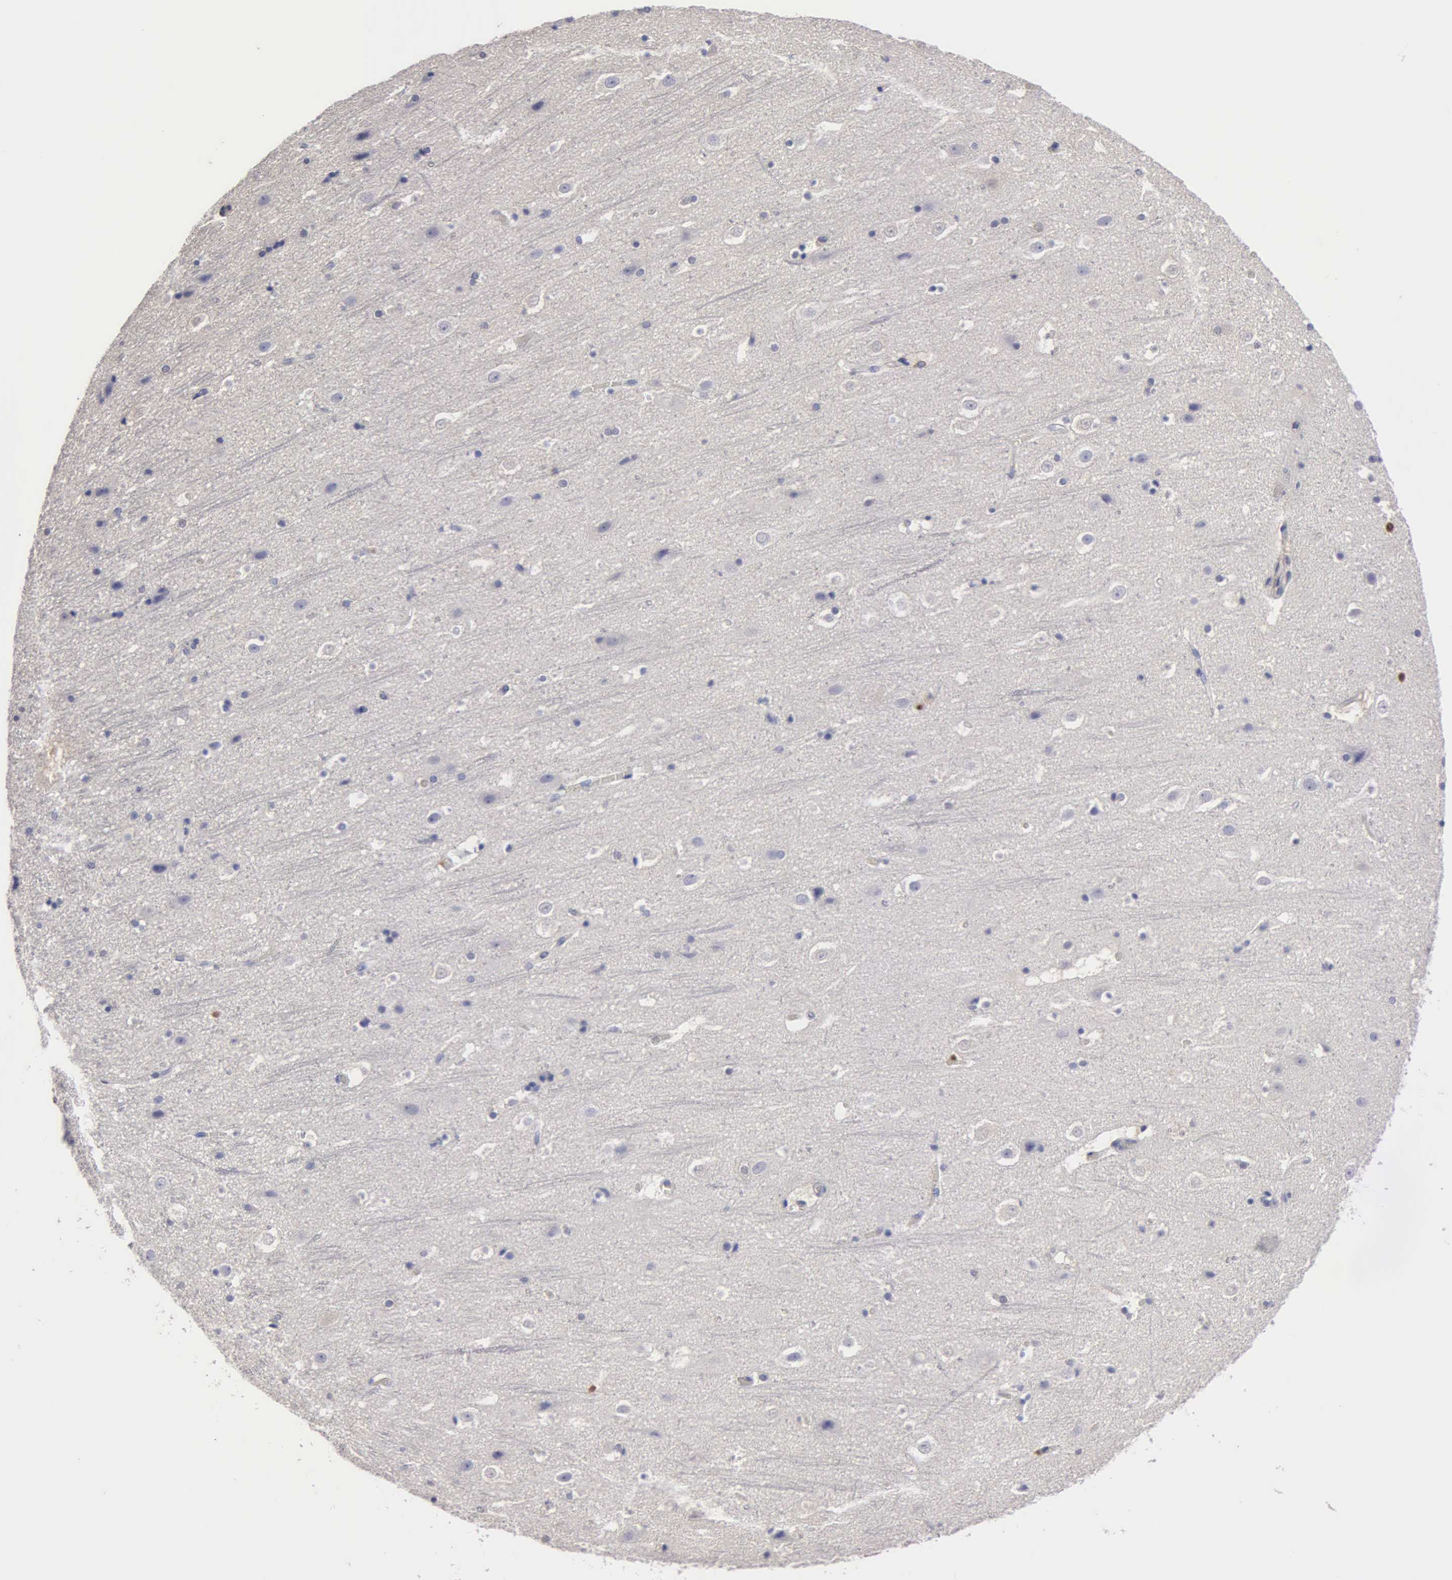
{"staining": {"intensity": "weak", "quantity": "<25%", "location": "cytoplasmic/membranous"}, "tissue": "cerebral cortex", "cell_type": "Endothelial cells", "image_type": "normal", "snomed": [{"axis": "morphology", "description": "Normal tissue, NOS"}, {"axis": "topography", "description": "Cerebral cortex"}], "caption": "Endothelial cells are negative for brown protein staining in unremarkable cerebral cortex. (DAB IHC, high magnification).", "gene": "G6PD", "patient": {"sex": "male", "age": 45}}